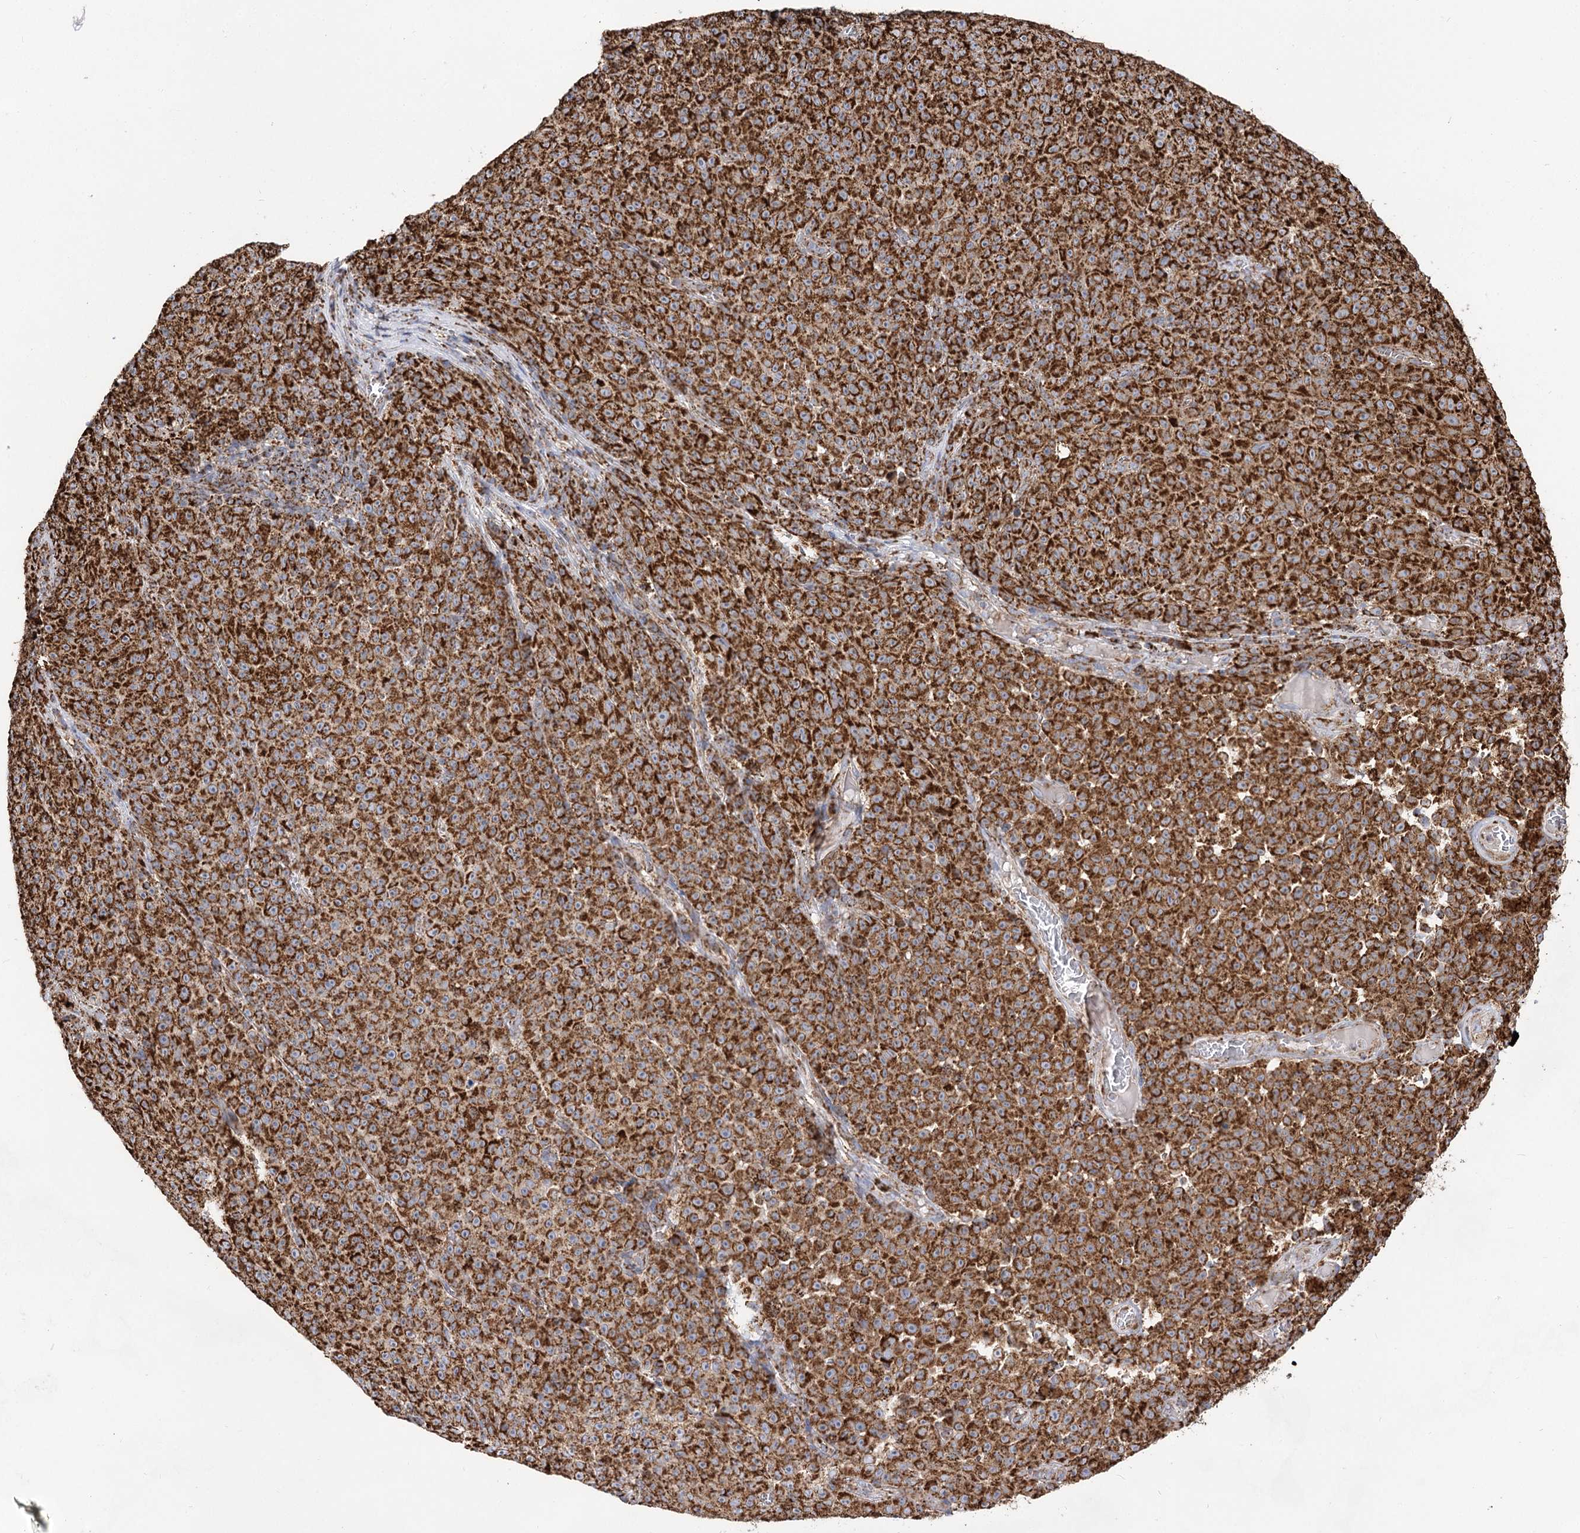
{"staining": {"intensity": "strong", "quantity": ">75%", "location": "cytoplasmic/membranous"}, "tissue": "melanoma", "cell_type": "Tumor cells", "image_type": "cancer", "snomed": [{"axis": "morphology", "description": "Malignant melanoma, NOS"}, {"axis": "topography", "description": "Skin"}], "caption": "Melanoma stained for a protein (brown) reveals strong cytoplasmic/membranous positive expression in approximately >75% of tumor cells.", "gene": "NADK2", "patient": {"sex": "female", "age": 82}}